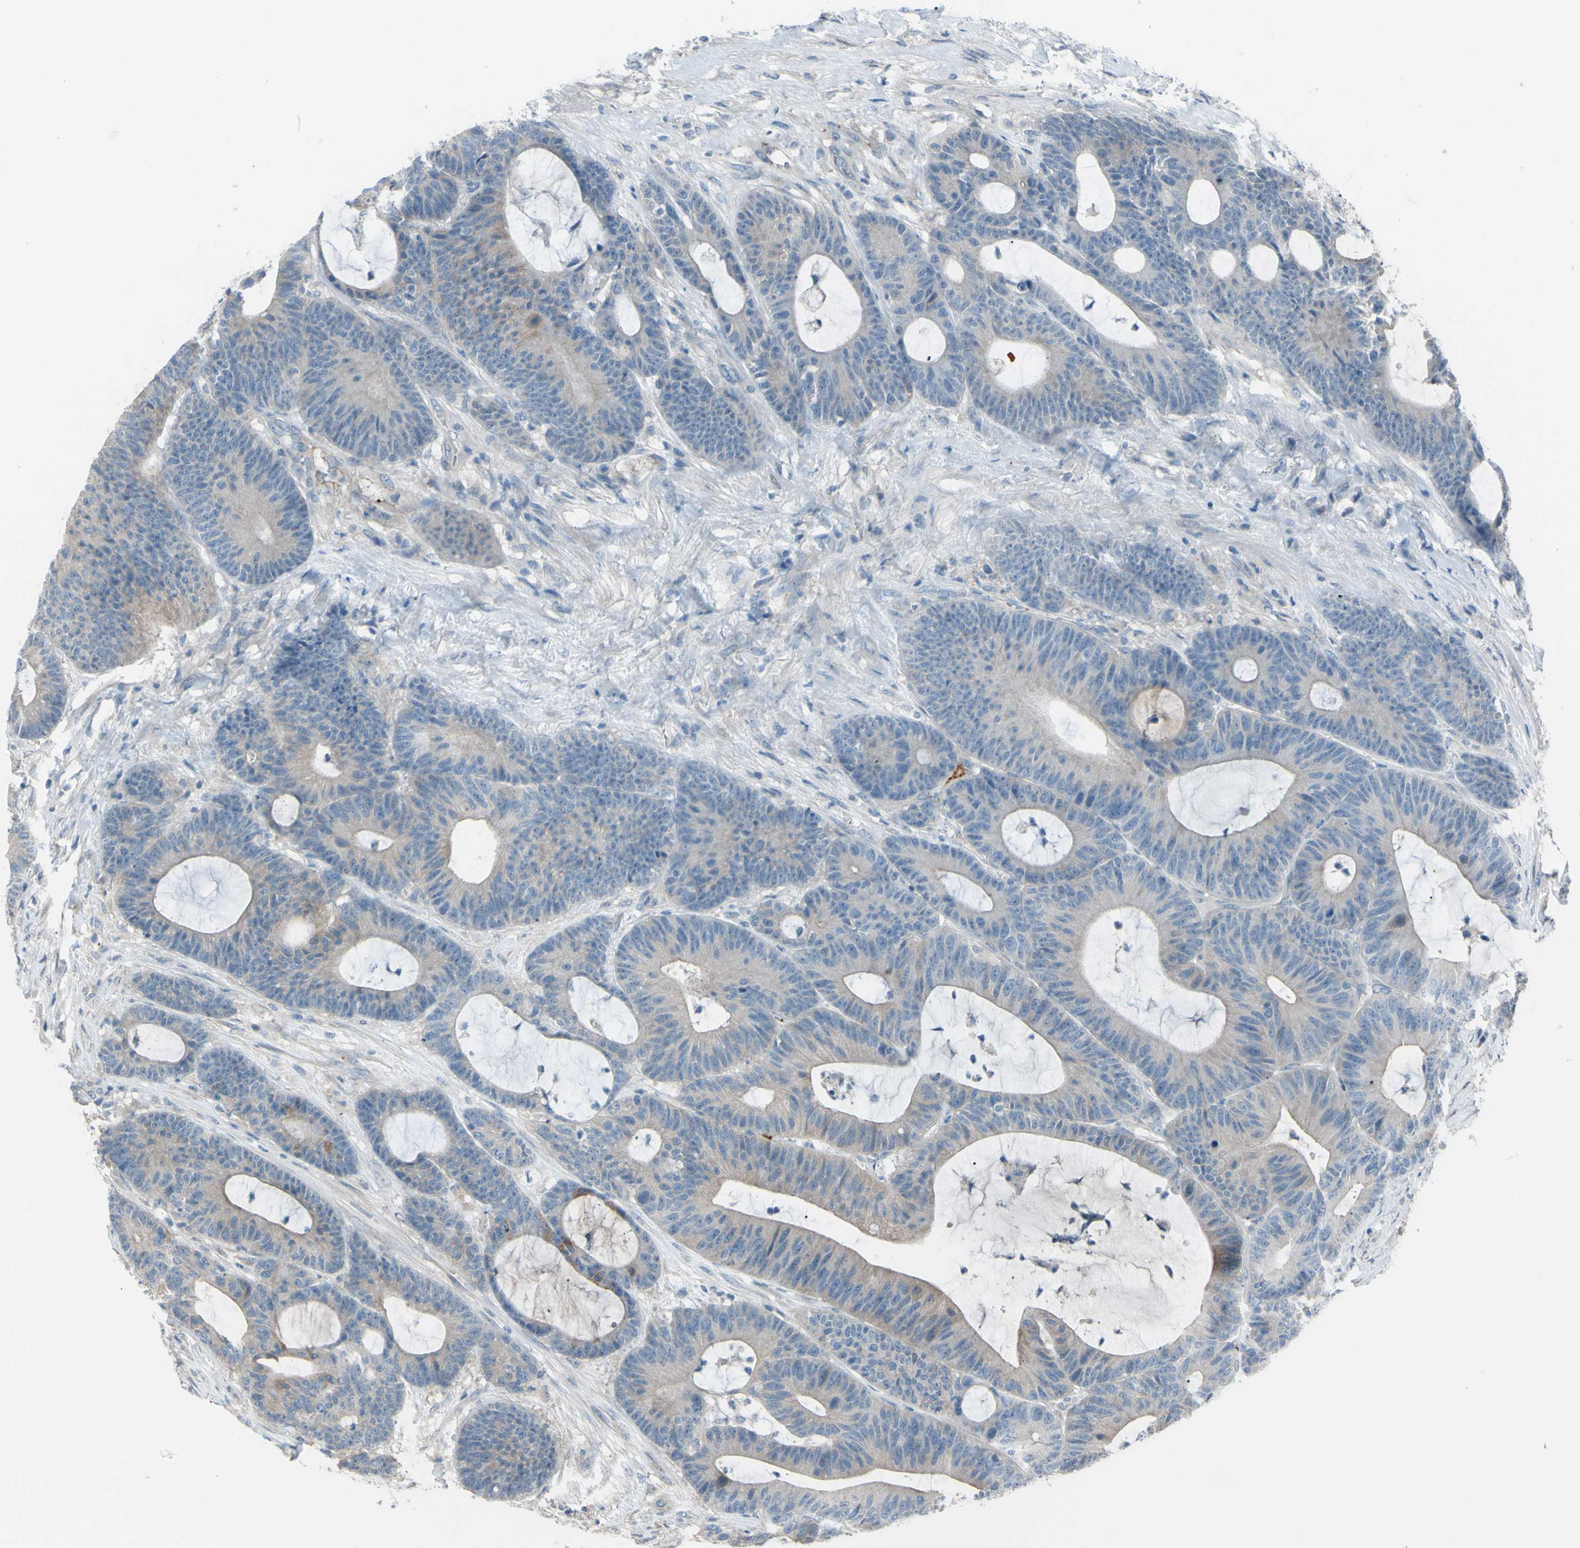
{"staining": {"intensity": "weak", "quantity": "<25%", "location": "cytoplasmic/membranous"}, "tissue": "colorectal cancer", "cell_type": "Tumor cells", "image_type": "cancer", "snomed": [{"axis": "morphology", "description": "Adenocarcinoma, NOS"}, {"axis": "topography", "description": "Colon"}], "caption": "Immunohistochemical staining of colorectal cancer shows no significant positivity in tumor cells.", "gene": "ATRN", "patient": {"sex": "female", "age": 84}}